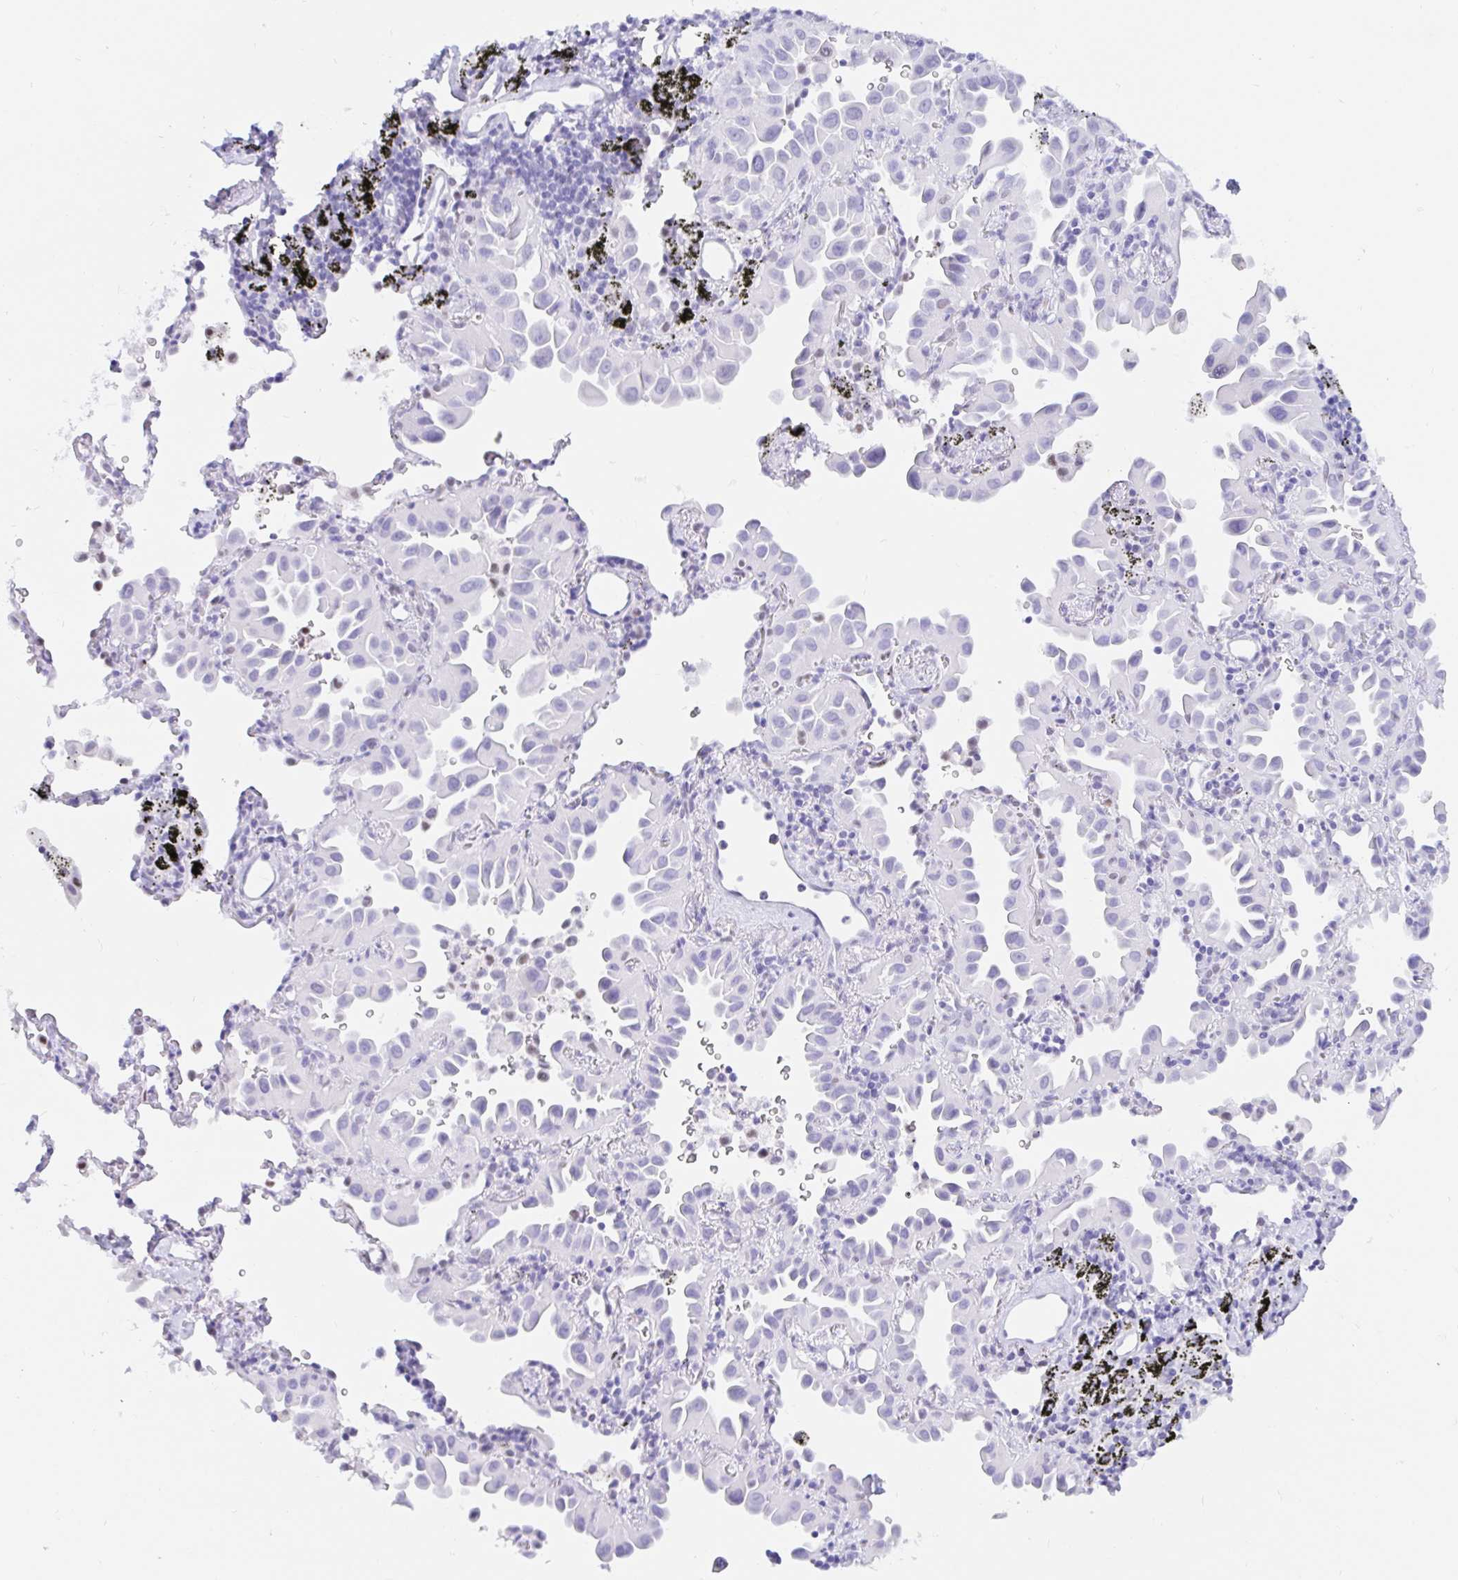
{"staining": {"intensity": "negative", "quantity": "none", "location": "none"}, "tissue": "lung cancer", "cell_type": "Tumor cells", "image_type": "cancer", "snomed": [{"axis": "morphology", "description": "Adenocarcinoma, NOS"}, {"axis": "topography", "description": "Lung"}], "caption": "A high-resolution photomicrograph shows immunohistochemistry (IHC) staining of adenocarcinoma (lung), which demonstrates no significant staining in tumor cells.", "gene": "OR6T1", "patient": {"sex": "male", "age": 68}}